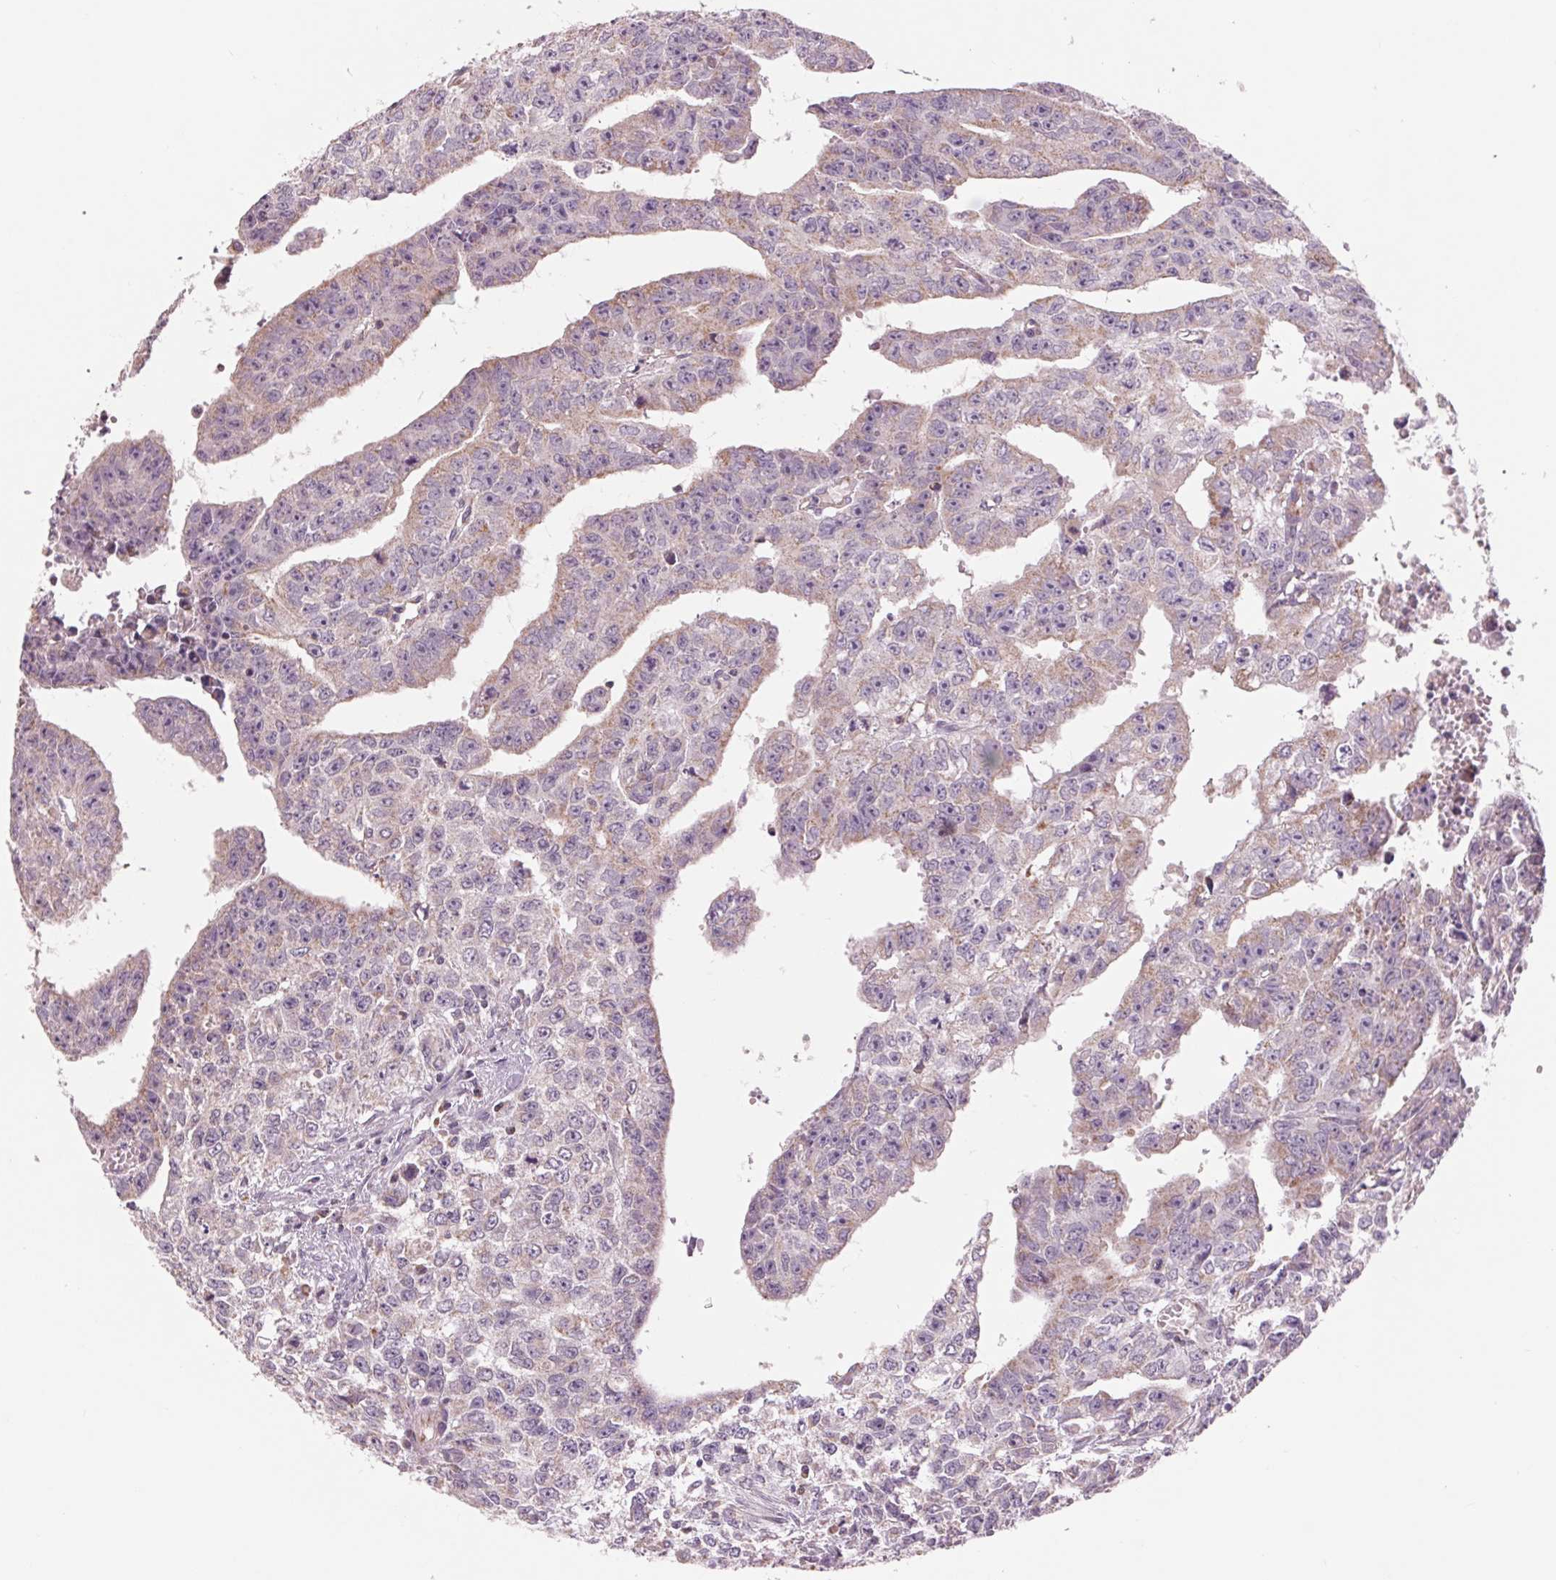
{"staining": {"intensity": "weak", "quantity": "<25%", "location": "cytoplasmic/membranous"}, "tissue": "testis cancer", "cell_type": "Tumor cells", "image_type": "cancer", "snomed": [{"axis": "morphology", "description": "Carcinoma, Embryonal, NOS"}, {"axis": "morphology", "description": "Teratoma, malignant, NOS"}, {"axis": "topography", "description": "Testis"}], "caption": "Histopathology image shows no significant protein expression in tumor cells of embryonal carcinoma (testis). (Stains: DAB immunohistochemistry with hematoxylin counter stain, Microscopy: brightfield microscopy at high magnification).", "gene": "COX6A1", "patient": {"sex": "male", "age": 24}}